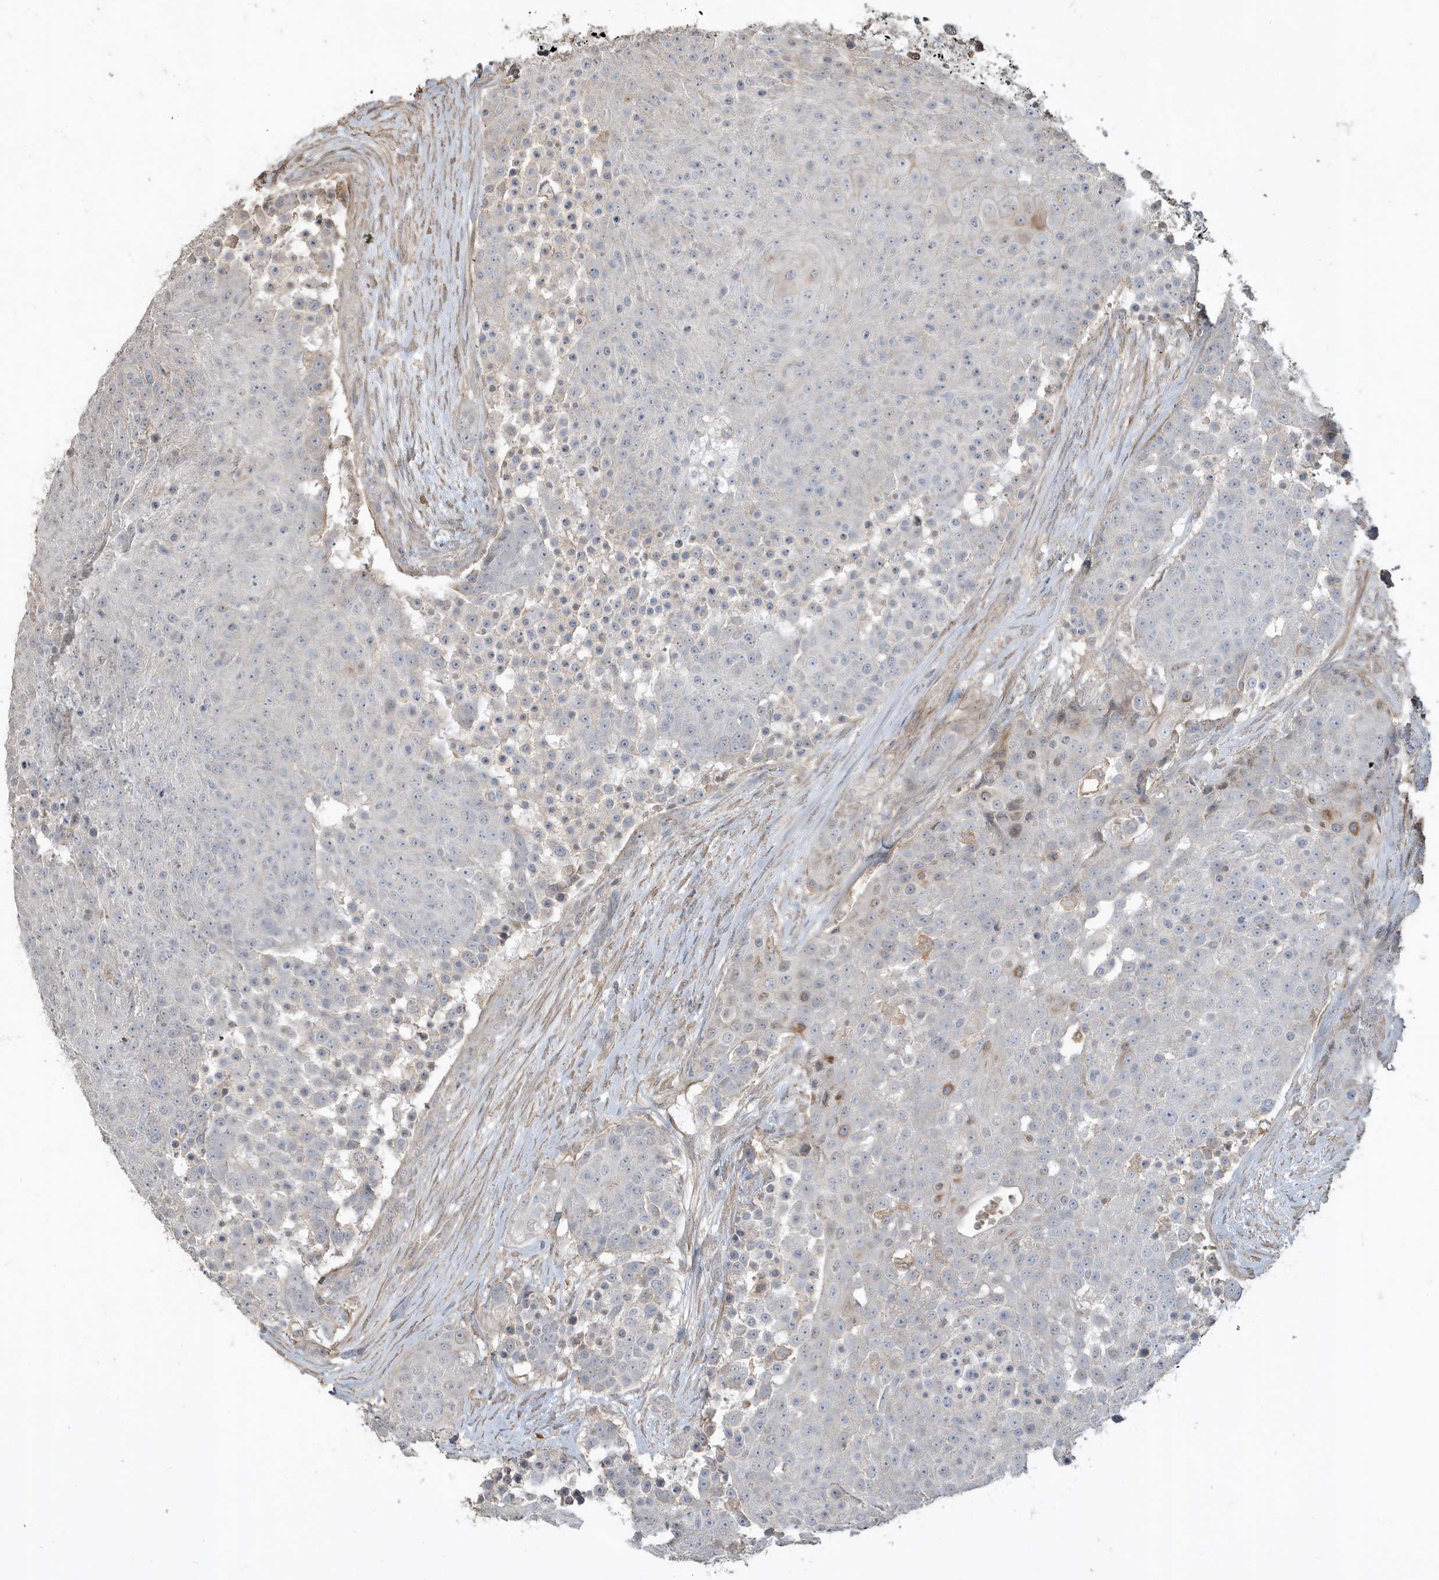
{"staining": {"intensity": "negative", "quantity": "none", "location": "none"}, "tissue": "urothelial cancer", "cell_type": "Tumor cells", "image_type": "cancer", "snomed": [{"axis": "morphology", "description": "Urothelial carcinoma, High grade"}, {"axis": "topography", "description": "Urinary bladder"}], "caption": "Image shows no significant protein positivity in tumor cells of urothelial carcinoma (high-grade).", "gene": "PRRT3", "patient": {"sex": "female", "age": 63}}